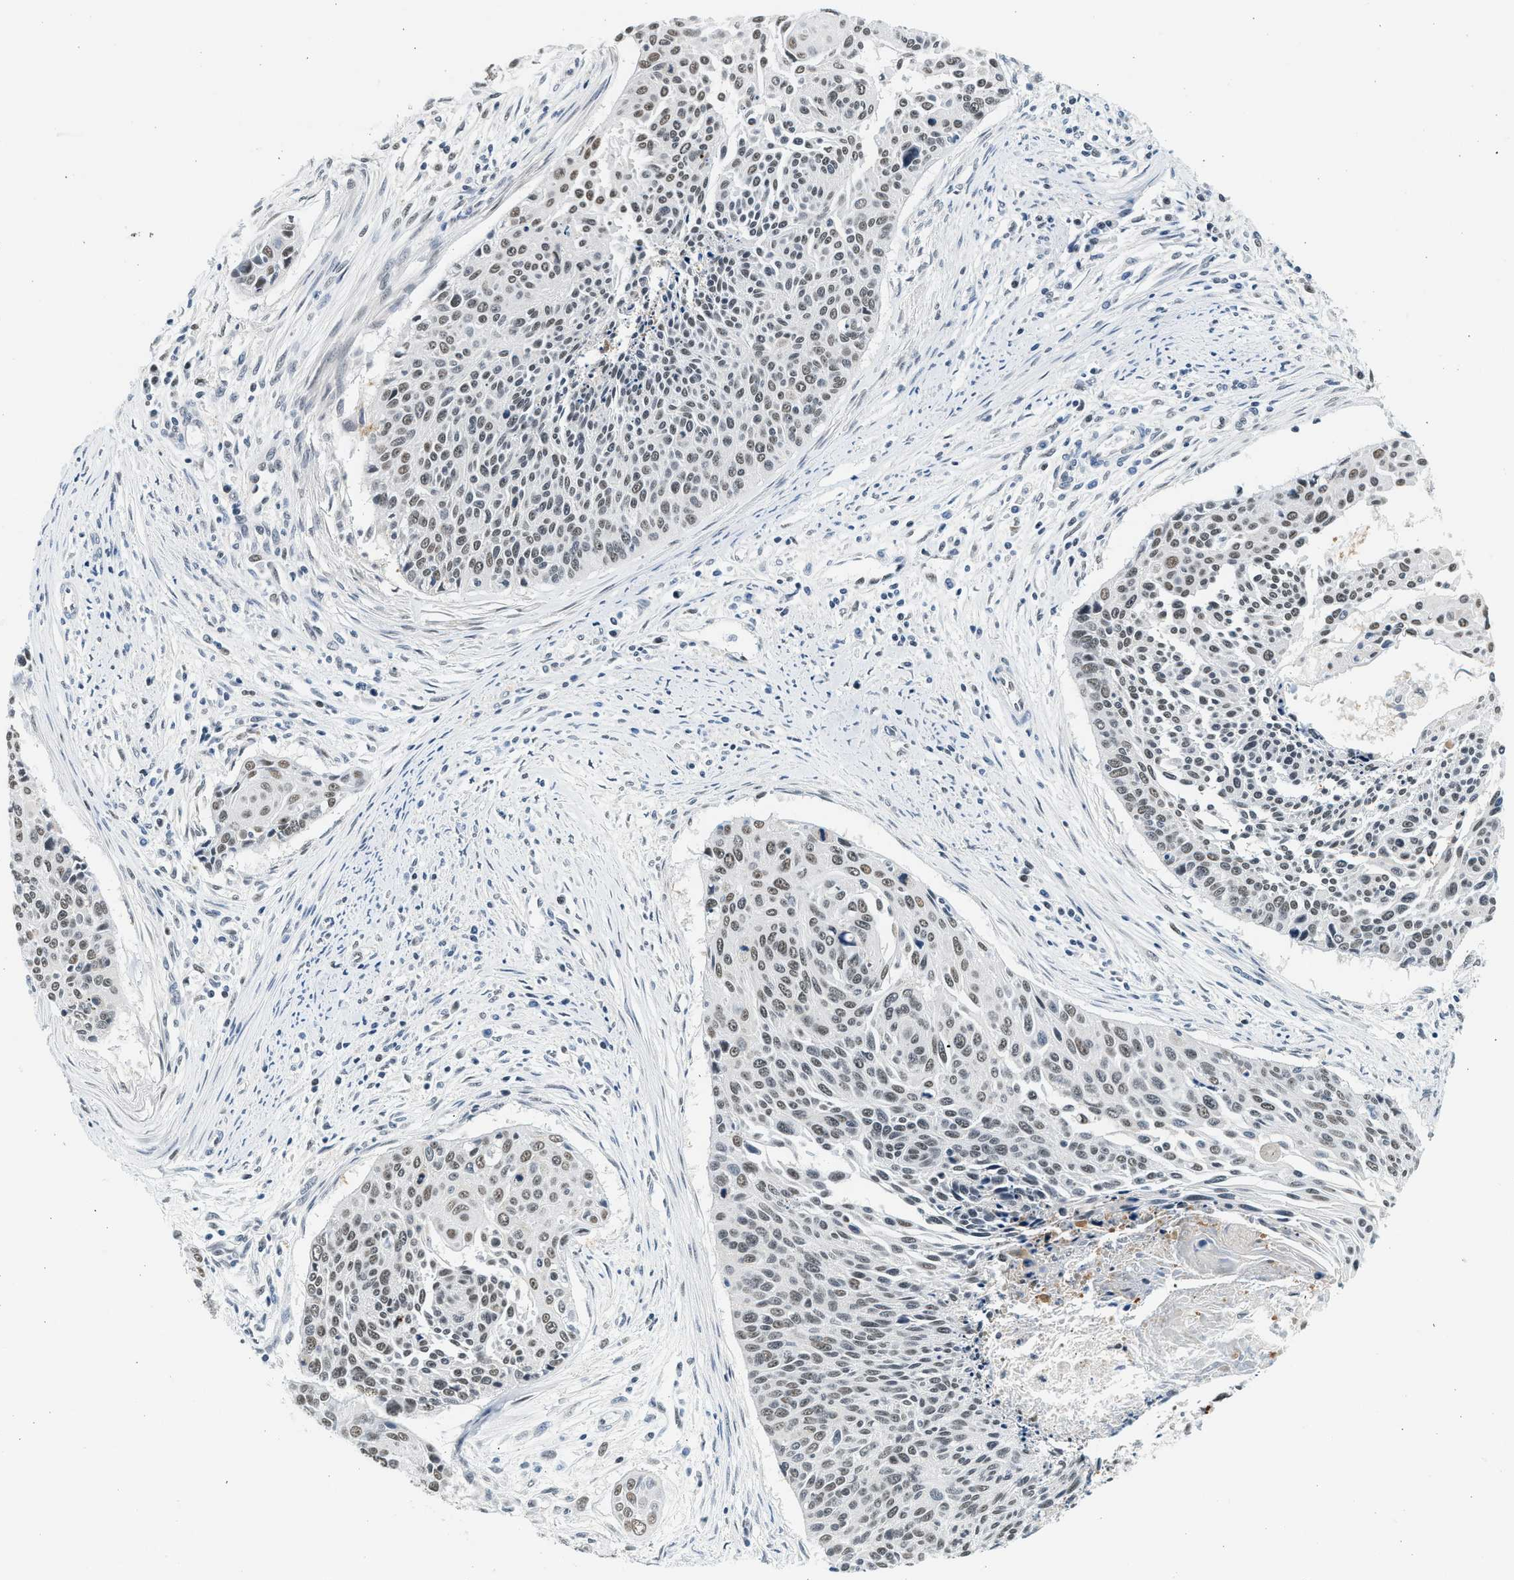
{"staining": {"intensity": "moderate", "quantity": ">75%", "location": "nuclear"}, "tissue": "cervical cancer", "cell_type": "Tumor cells", "image_type": "cancer", "snomed": [{"axis": "morphology", "description": "Squamous cell carcinoma, NOS"}, {"axis": "topography", "description": "Cervix"}], "caption": "Protein expression analysis of cervical cancer shows moderate nuclear staining in approximately >75% of tumor cells.", "gene": "HIPK1", "patient": {"sex": "female", "age": 55}}